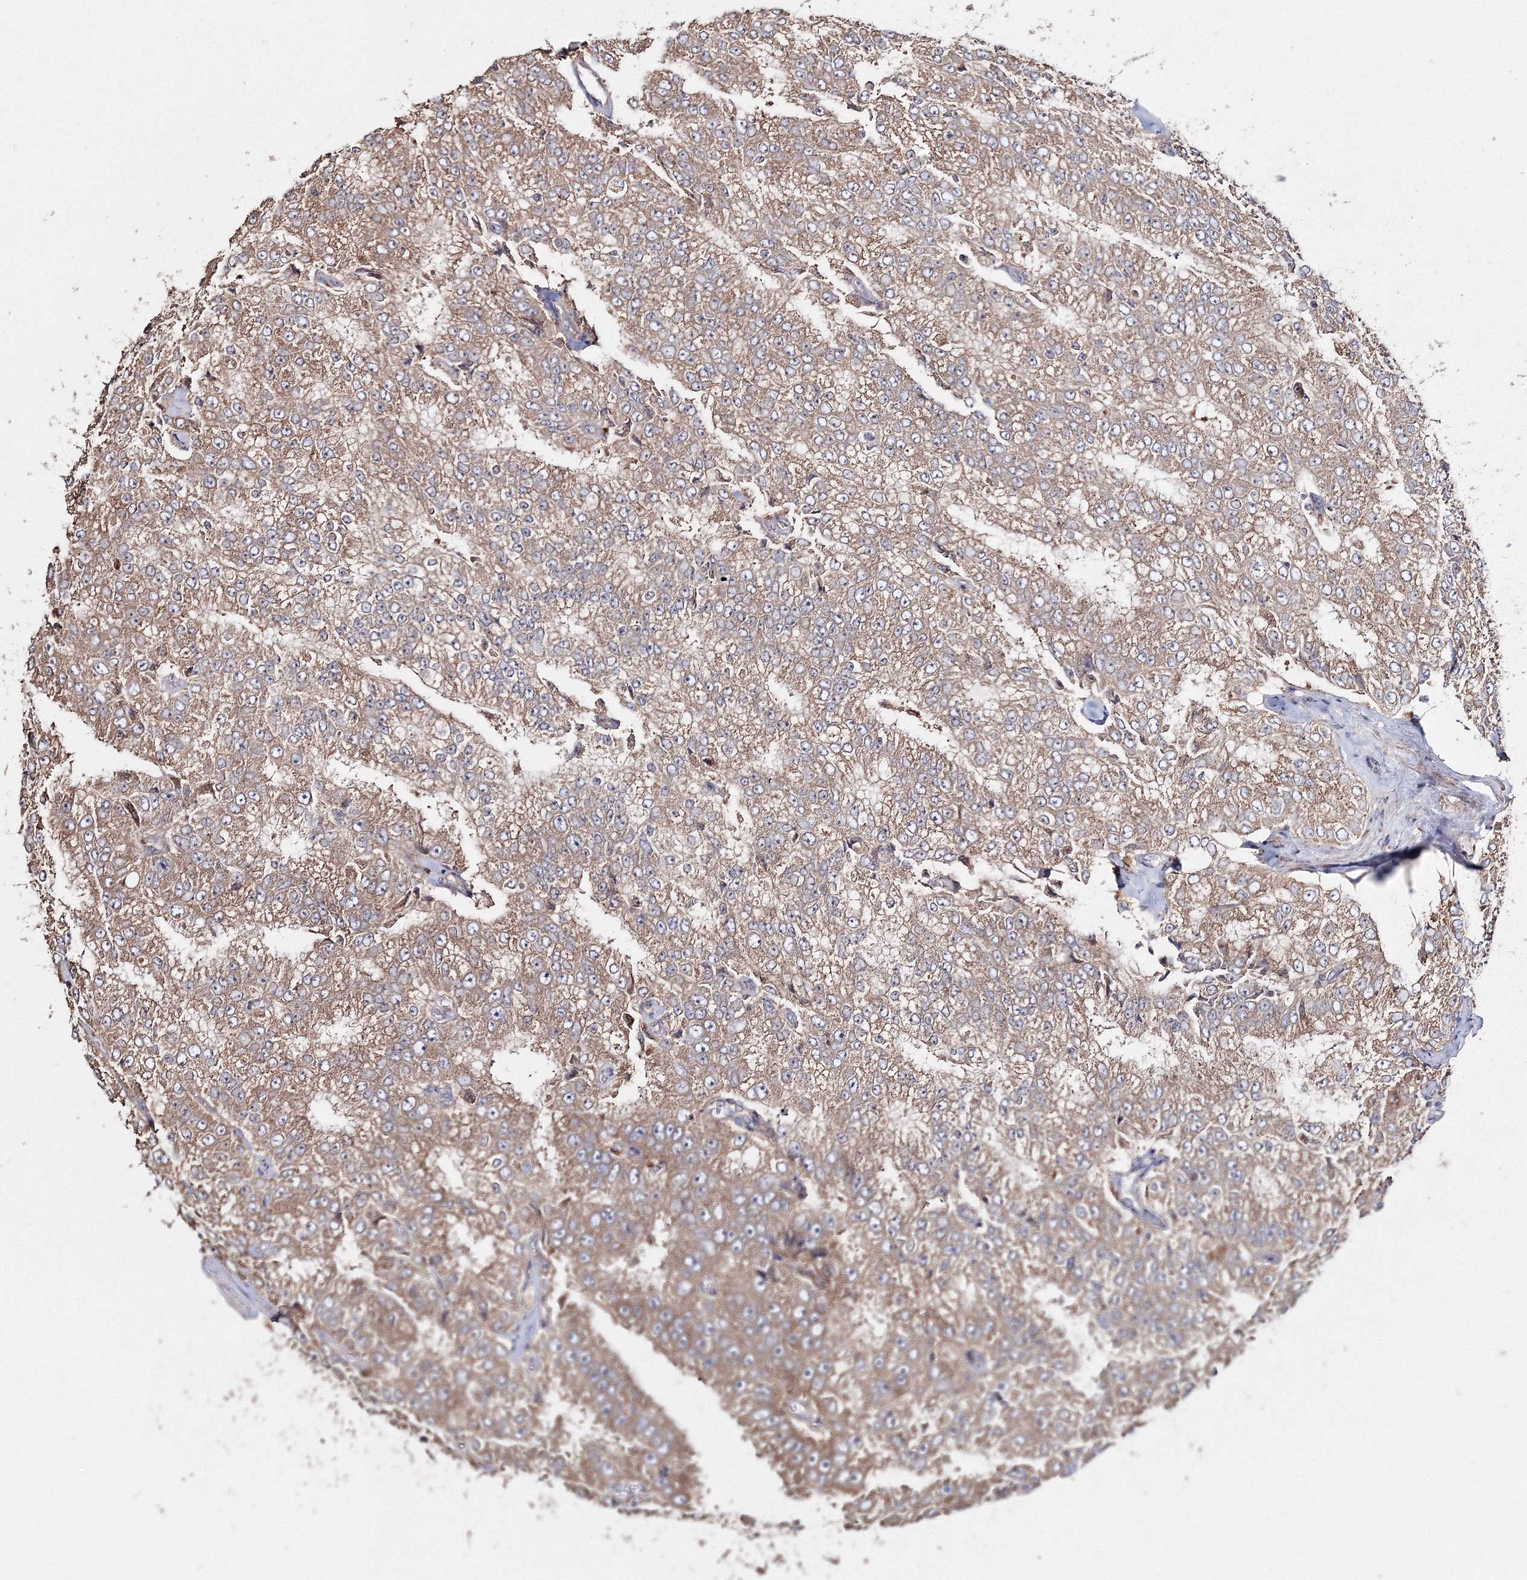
{"staining": {"intensity": "moderate", "quantity": ">75%", "location": "cytoplasmic/membranous"}, "tissue": "prostate cancer", "cell_type": "Tumor cells", "image_type": "cancer", "snomed": [{"axis": "morphology", "description": "Adenocarcinoma, High grade"}, {"axis": "topography", "description": "Prostate"}], "caption": "The image demonstrates immunohistochemical staining of high-grade adenocarcinoma (prostate). There is moderate cytoplasmic/membranous staining is seen in approximately >75% of tumor cells.", "gene": "DDO", "patient": {"sex": "male", "age": 58}}